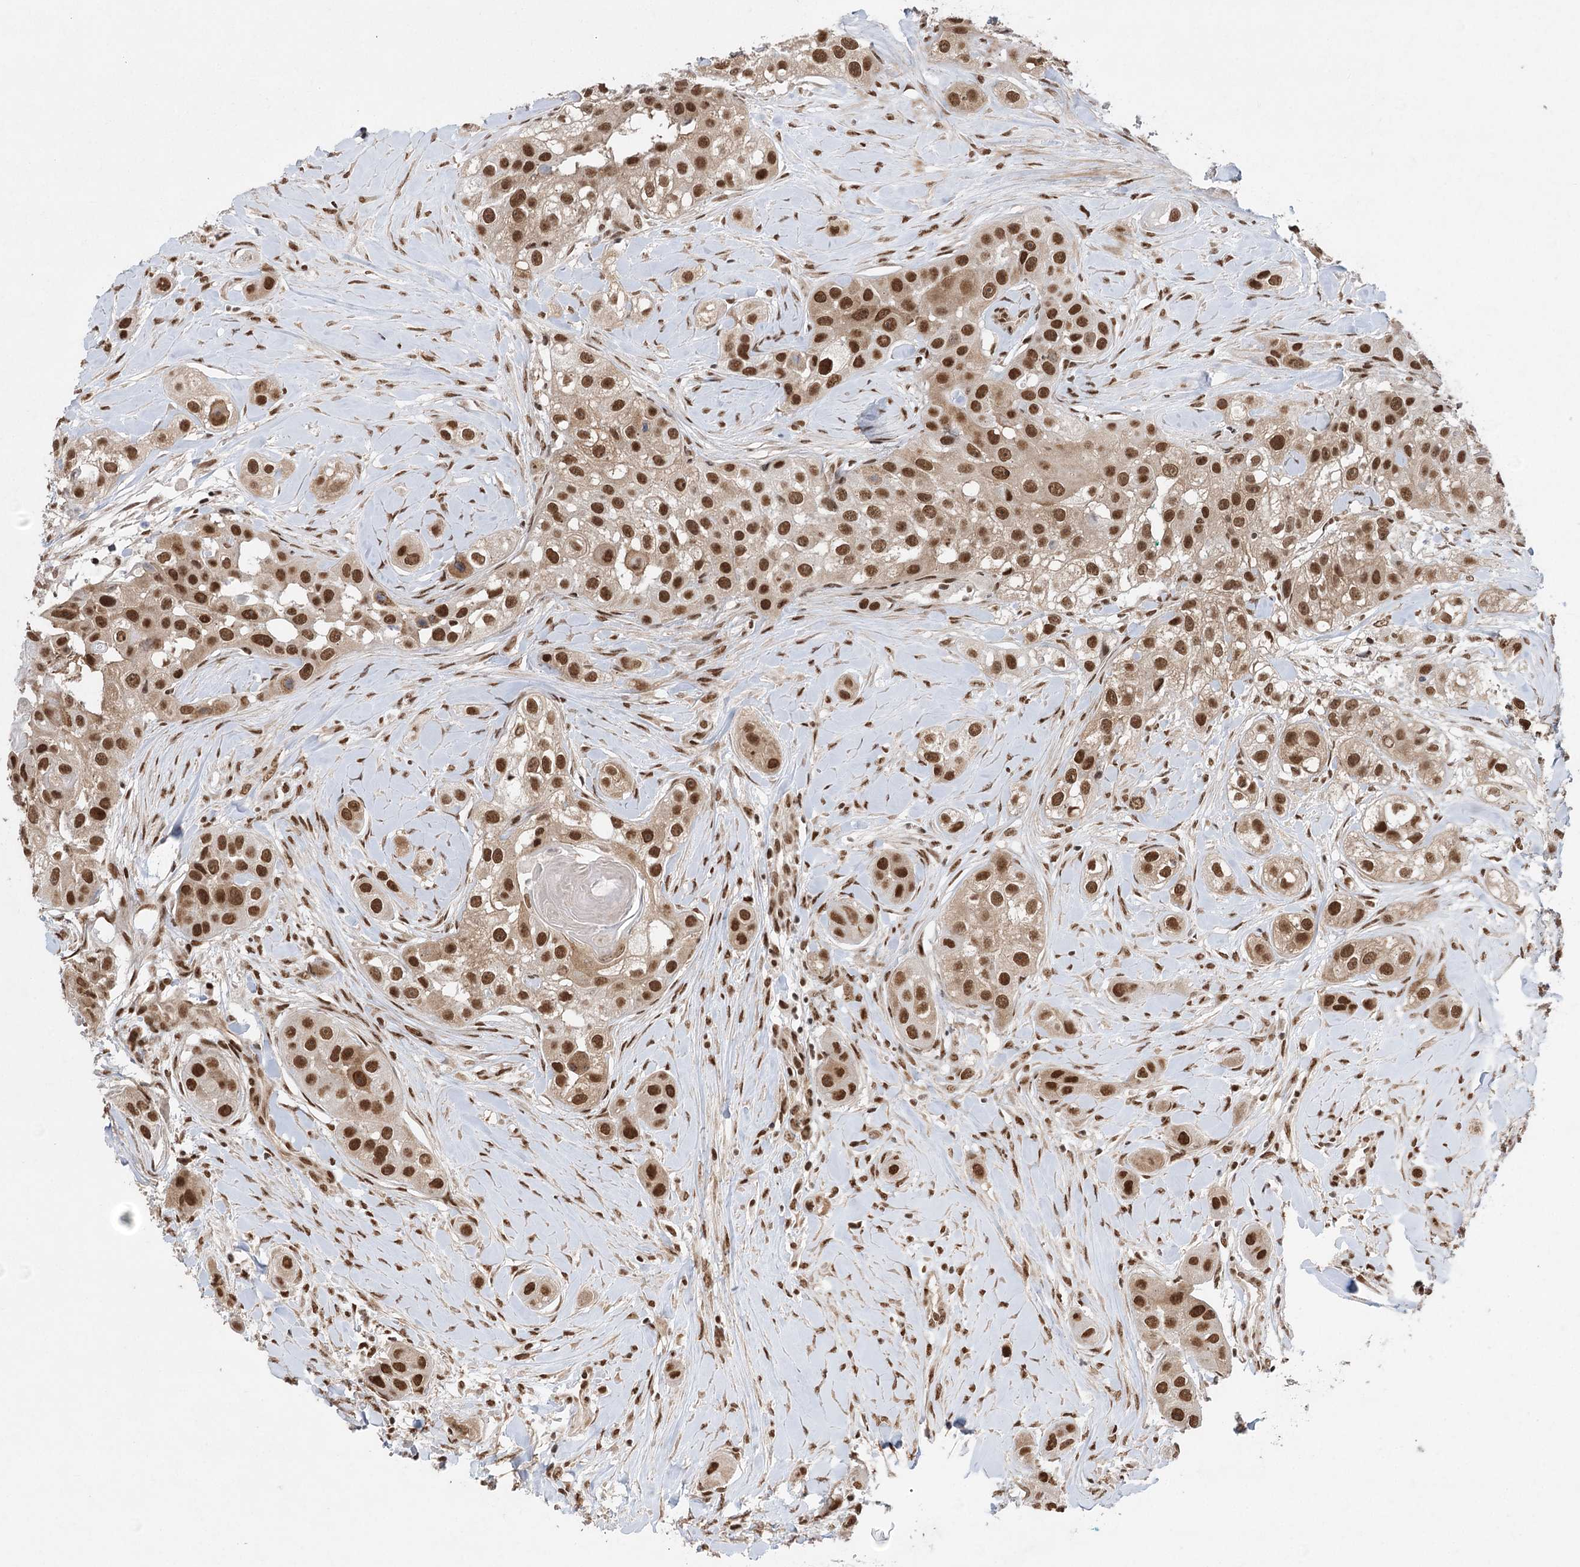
{"staining": {"intensity": "strong", "quantity": ">75%", "location": "nuclear"}, "tissue": "head and neck cancer", "cell_type": "Tumor cells", "image_type": "cancer", "snomed": [{"axis": "morphology", "description": "Normal tissue, NOS"}, {"axis": "morphology", "description": "Squamous cell carcinoma, NOS"}, {"axis": "topography", "description": "Skeletal muscle"}, {"axis": "topography", "description": "Head-Neck"}], "caption": "The micrograph demonstrates a brown stain indicating the presence of a protein in the nuclear of tumor cells in squamous cell carcinoma (head and neck).", "gene": "ZCCHC8", "patient": {"sex": "male", "age": 51}}